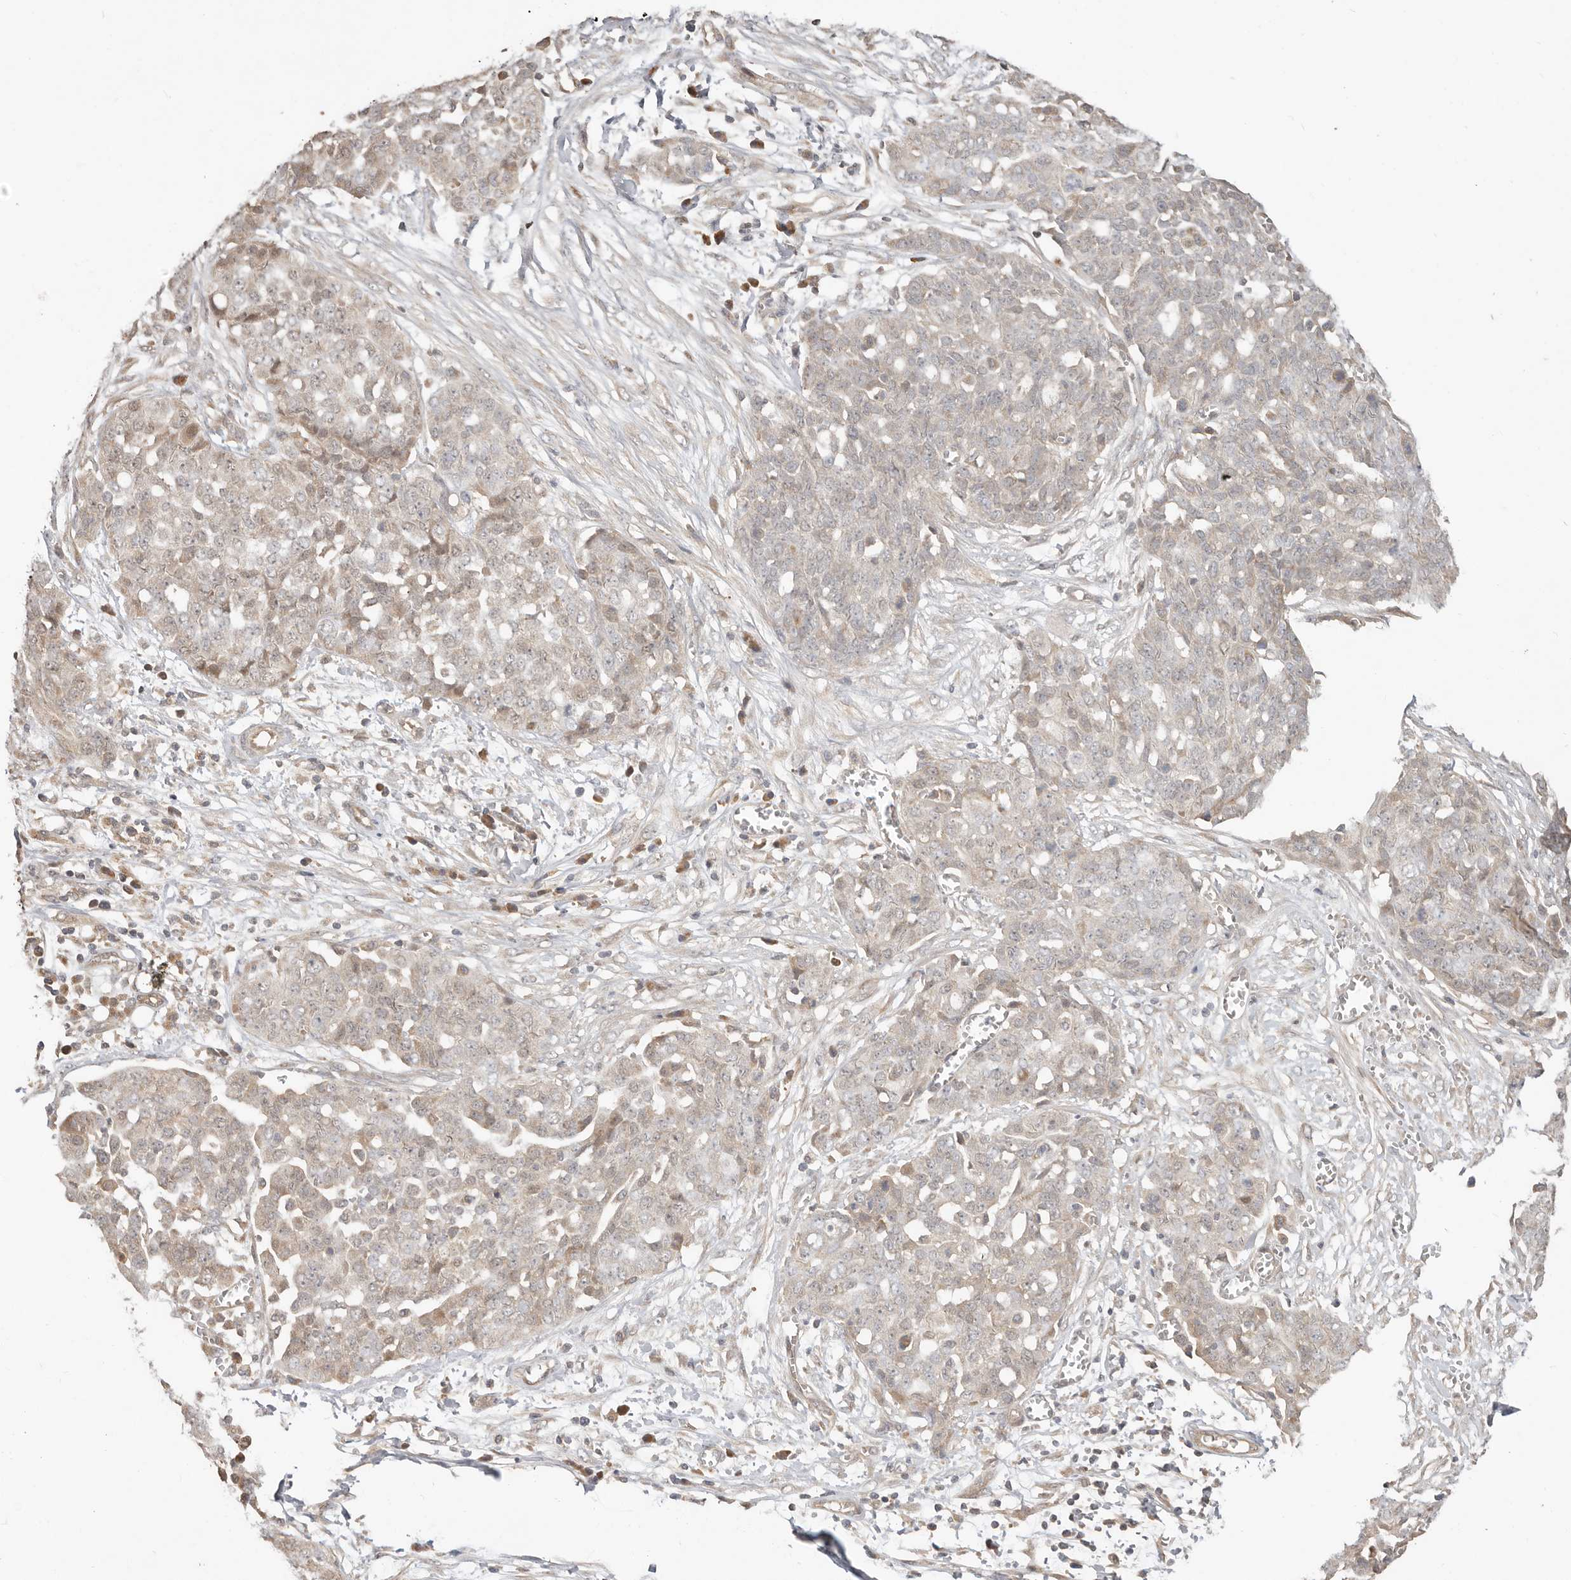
{"staining": {"intensity": "negative", "quantity": "none", "location": "none"}, "tissue": "ovarian cancer", "cell_type": "Tumor cells", "image_type": "cancer", "snomed": [{"axis": "morphology", "description": "Cystadenocarcinoma, serous, NOS"}, {"axis": "topography", "description": "Soft tissue"}, {"axis": "topography", "description": "Ovary"}], "caption": "Ovarian cancer (serous cystadenocarcinoma) was stained to show a protein in brown. There is no significant positivity in tumor cells.", "gene": "MTFR2", "patient": {"sex": "female", "age": 57}}